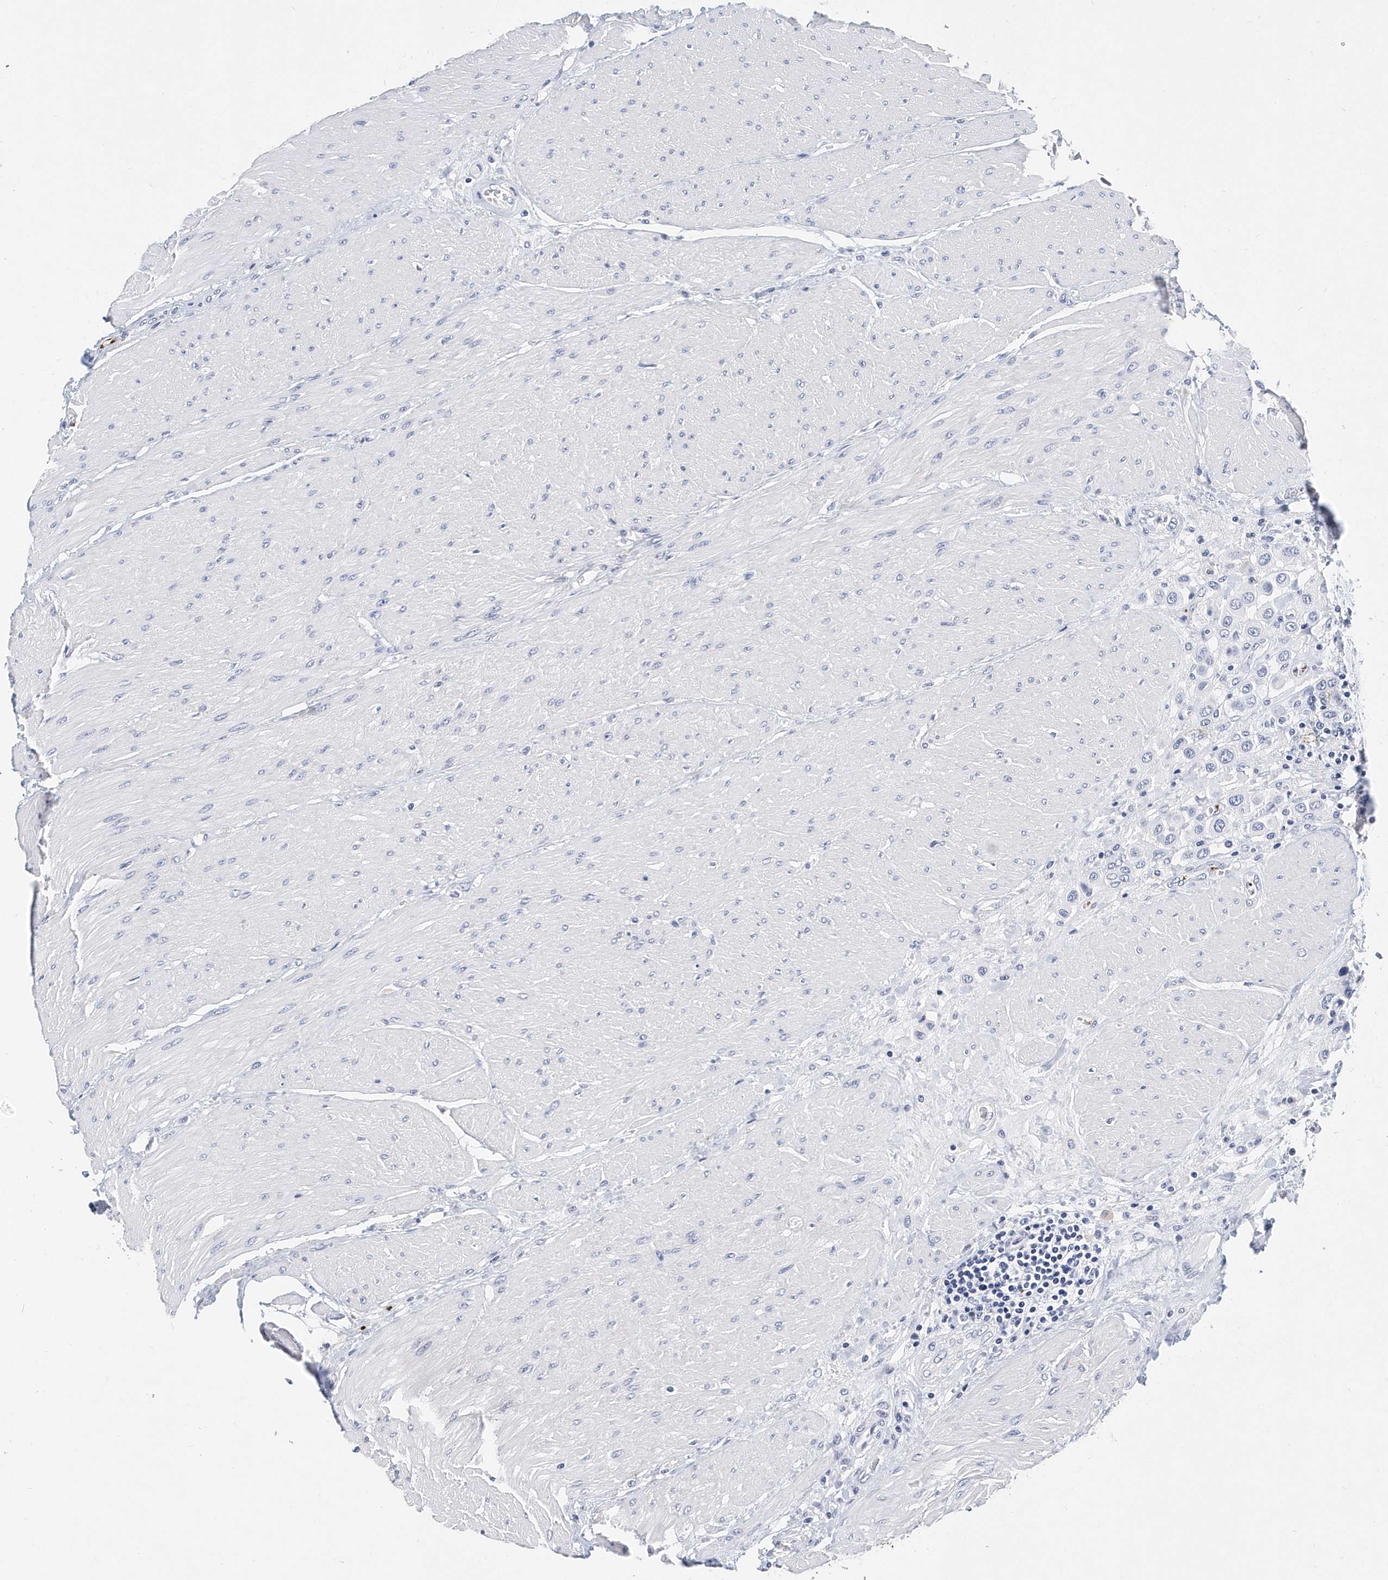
{"staining": {"intensity": "negative", "quantity": "none", "location": "none"}, "tissue": "urothelial cancer", "cell_type": "Tumor cells", "image_type": "cancer", "snomed": [{"axis": "morphology", "description": "Urothelial carcinoma, High grade"}, {"axis": "topography", "description": "Urinary bladder"}], "caption": "Immunohistochemistry (IHC) of human urothelial cancer reveals no staining in tumor cells.", "gene": "ITGA2B", "patient": {"sex": "male", "age": 50}}